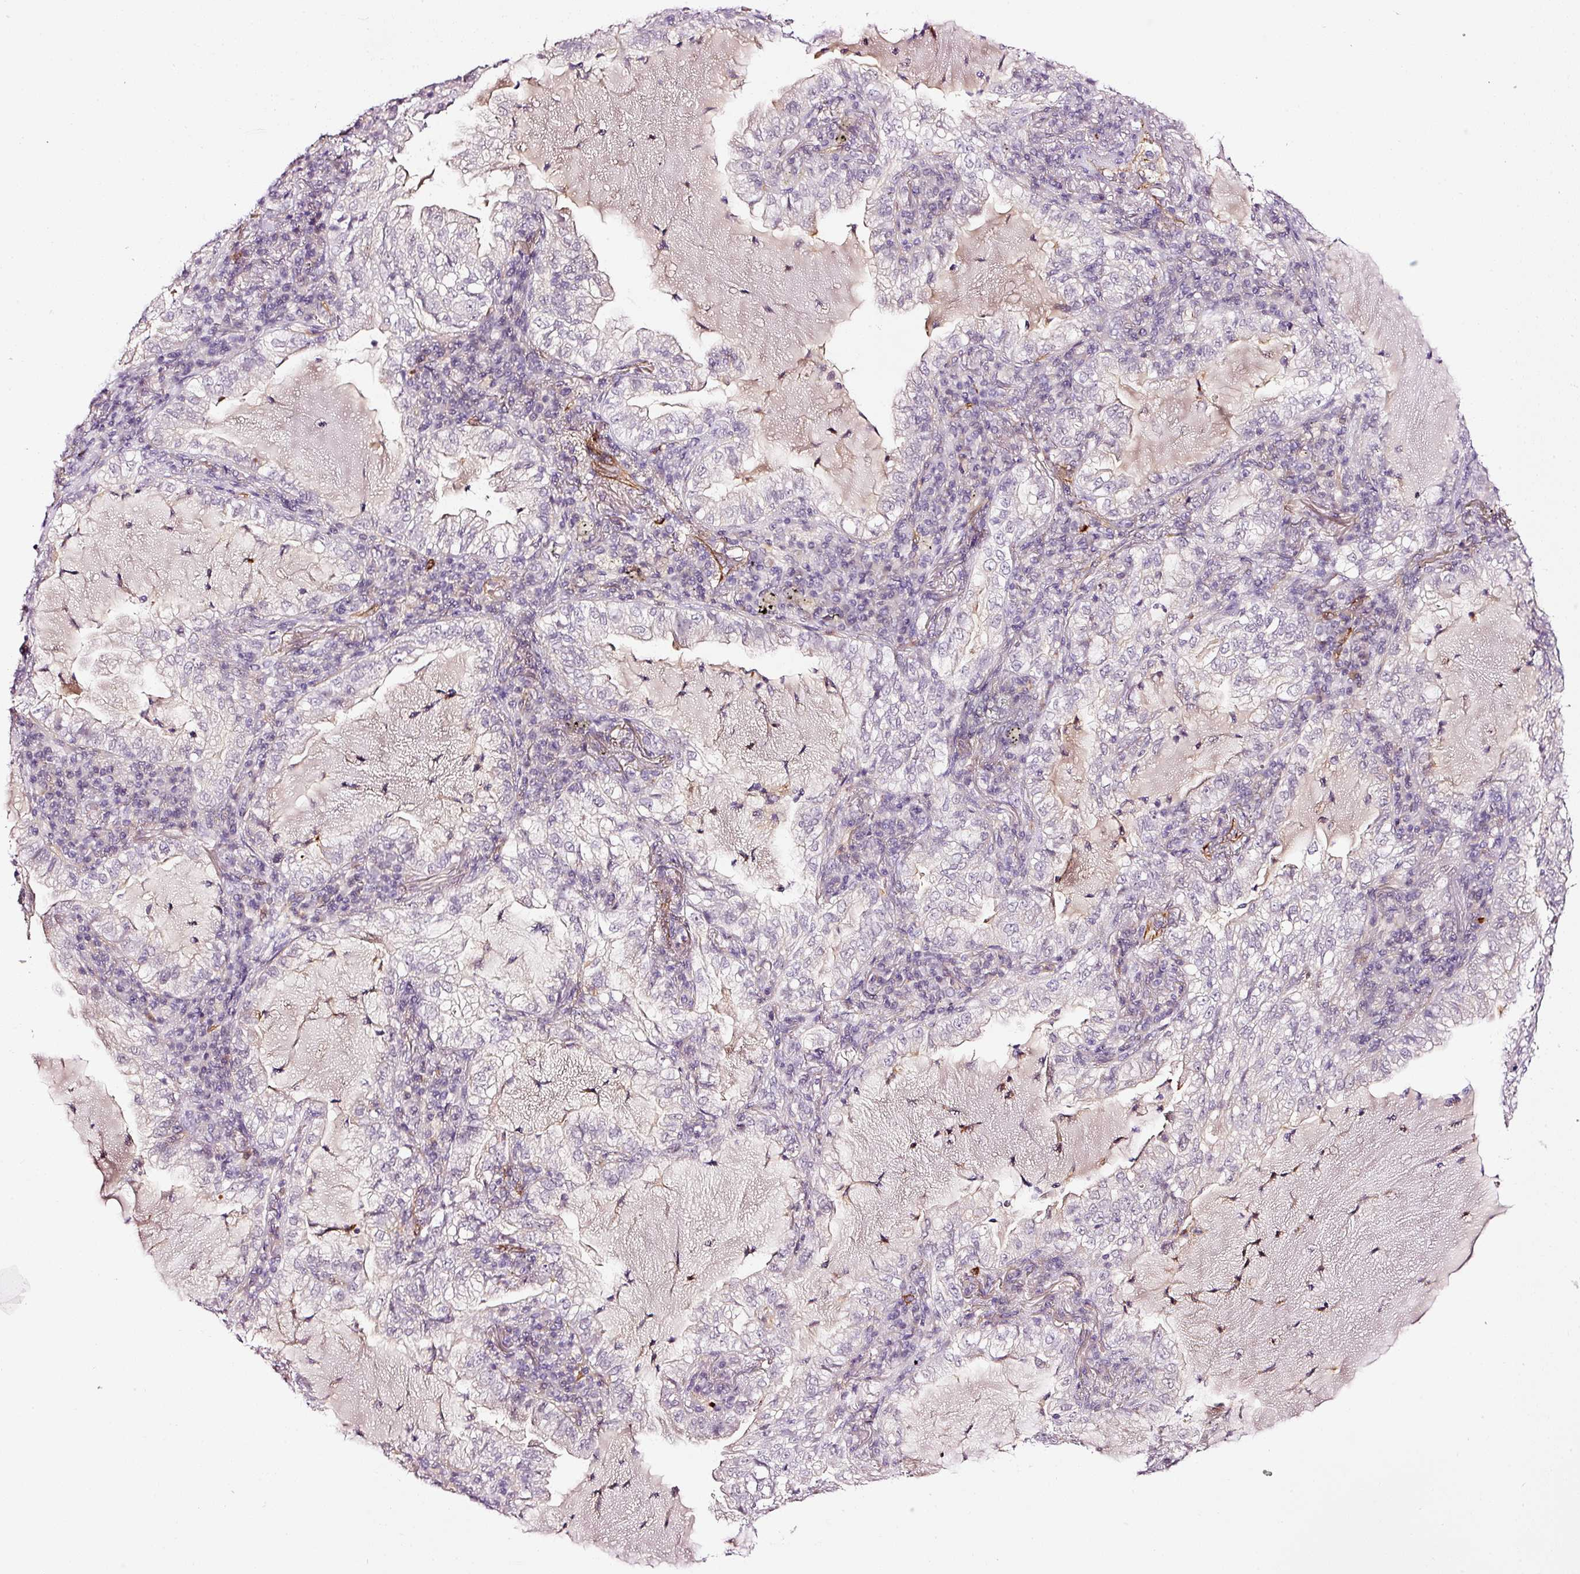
{"staining": {"intensity": "negative", "quantity": "none", "location": "none"}, "tissue": "lung cancer", "cell_type": "Tumor cells", "image_type": "cancer", "snomed": [{"axis": "morphology", "description": "Adenocarcinoma, NOS"}, {"axis": "topography", "description": "Lung"}], "caption": "Lung cancer stained for a protein using immunohistochemistry (IHC) displays no expression tumor cells.", "gene": "ABCB4", "patient": {"sex": "female", "age": 73}}